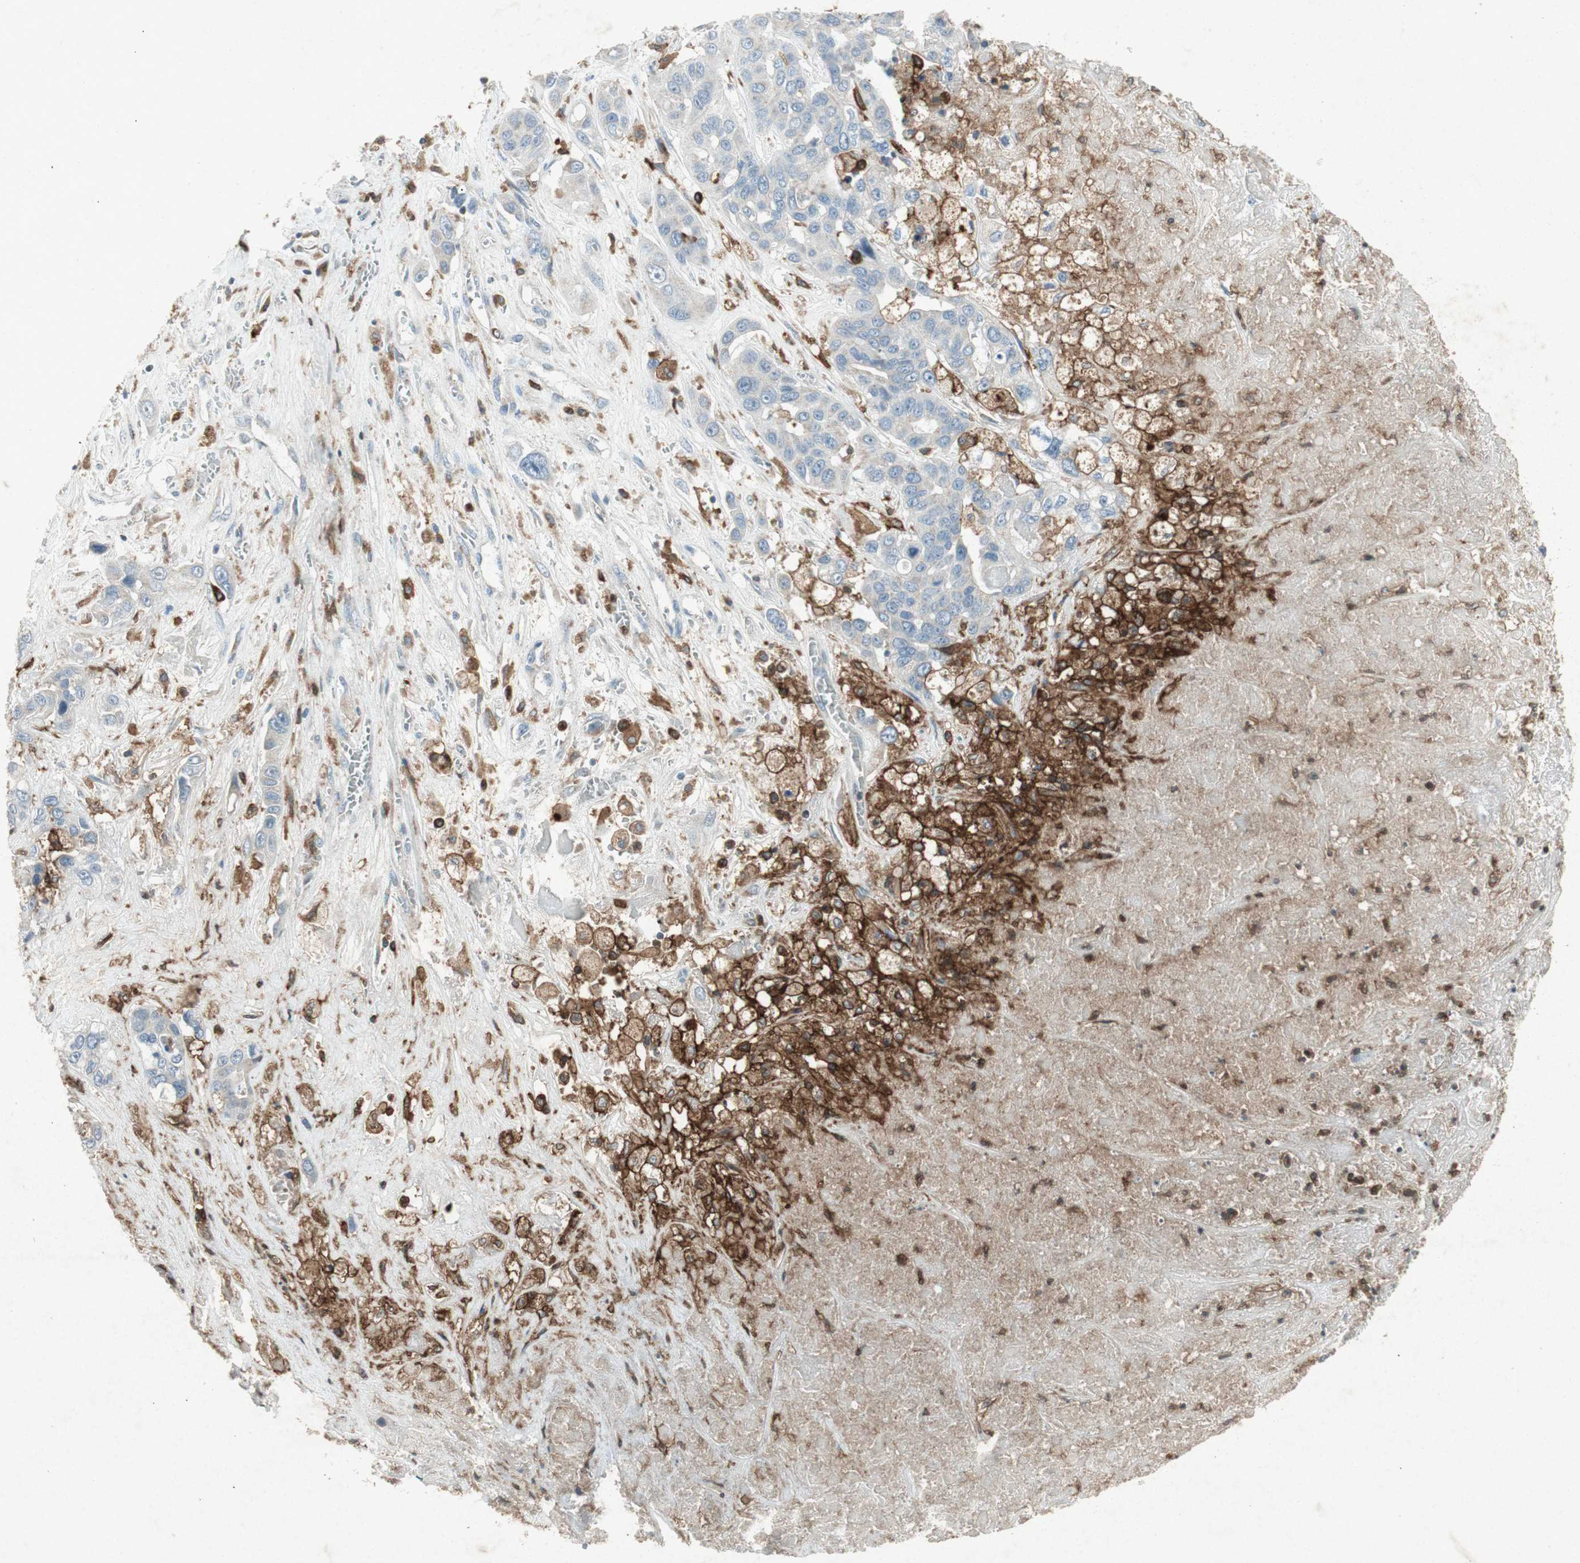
{"staining": {"intensity": "weak", "quantity": "25%-75%", "location": "cytoplasmic/membranous"}, "tissue": "liver cancer", "cell_type": "Tumor cells", "image_type": "cancer", "snomed": [{"axis": "morphology", "description": "Cholangiocarcinoma"}, {"axis": "topography", "description": "Liver"}], "caption": "Immunohistochemical staining of human liver cancer (cholangiocarcinoma) demonstrates low levels of weak cytoplasmic/membranous protein expression in approximately 25%-75% of tumor cells.", "gene": "TYROBP", "patient": {"sex": "female", "age": 52}}